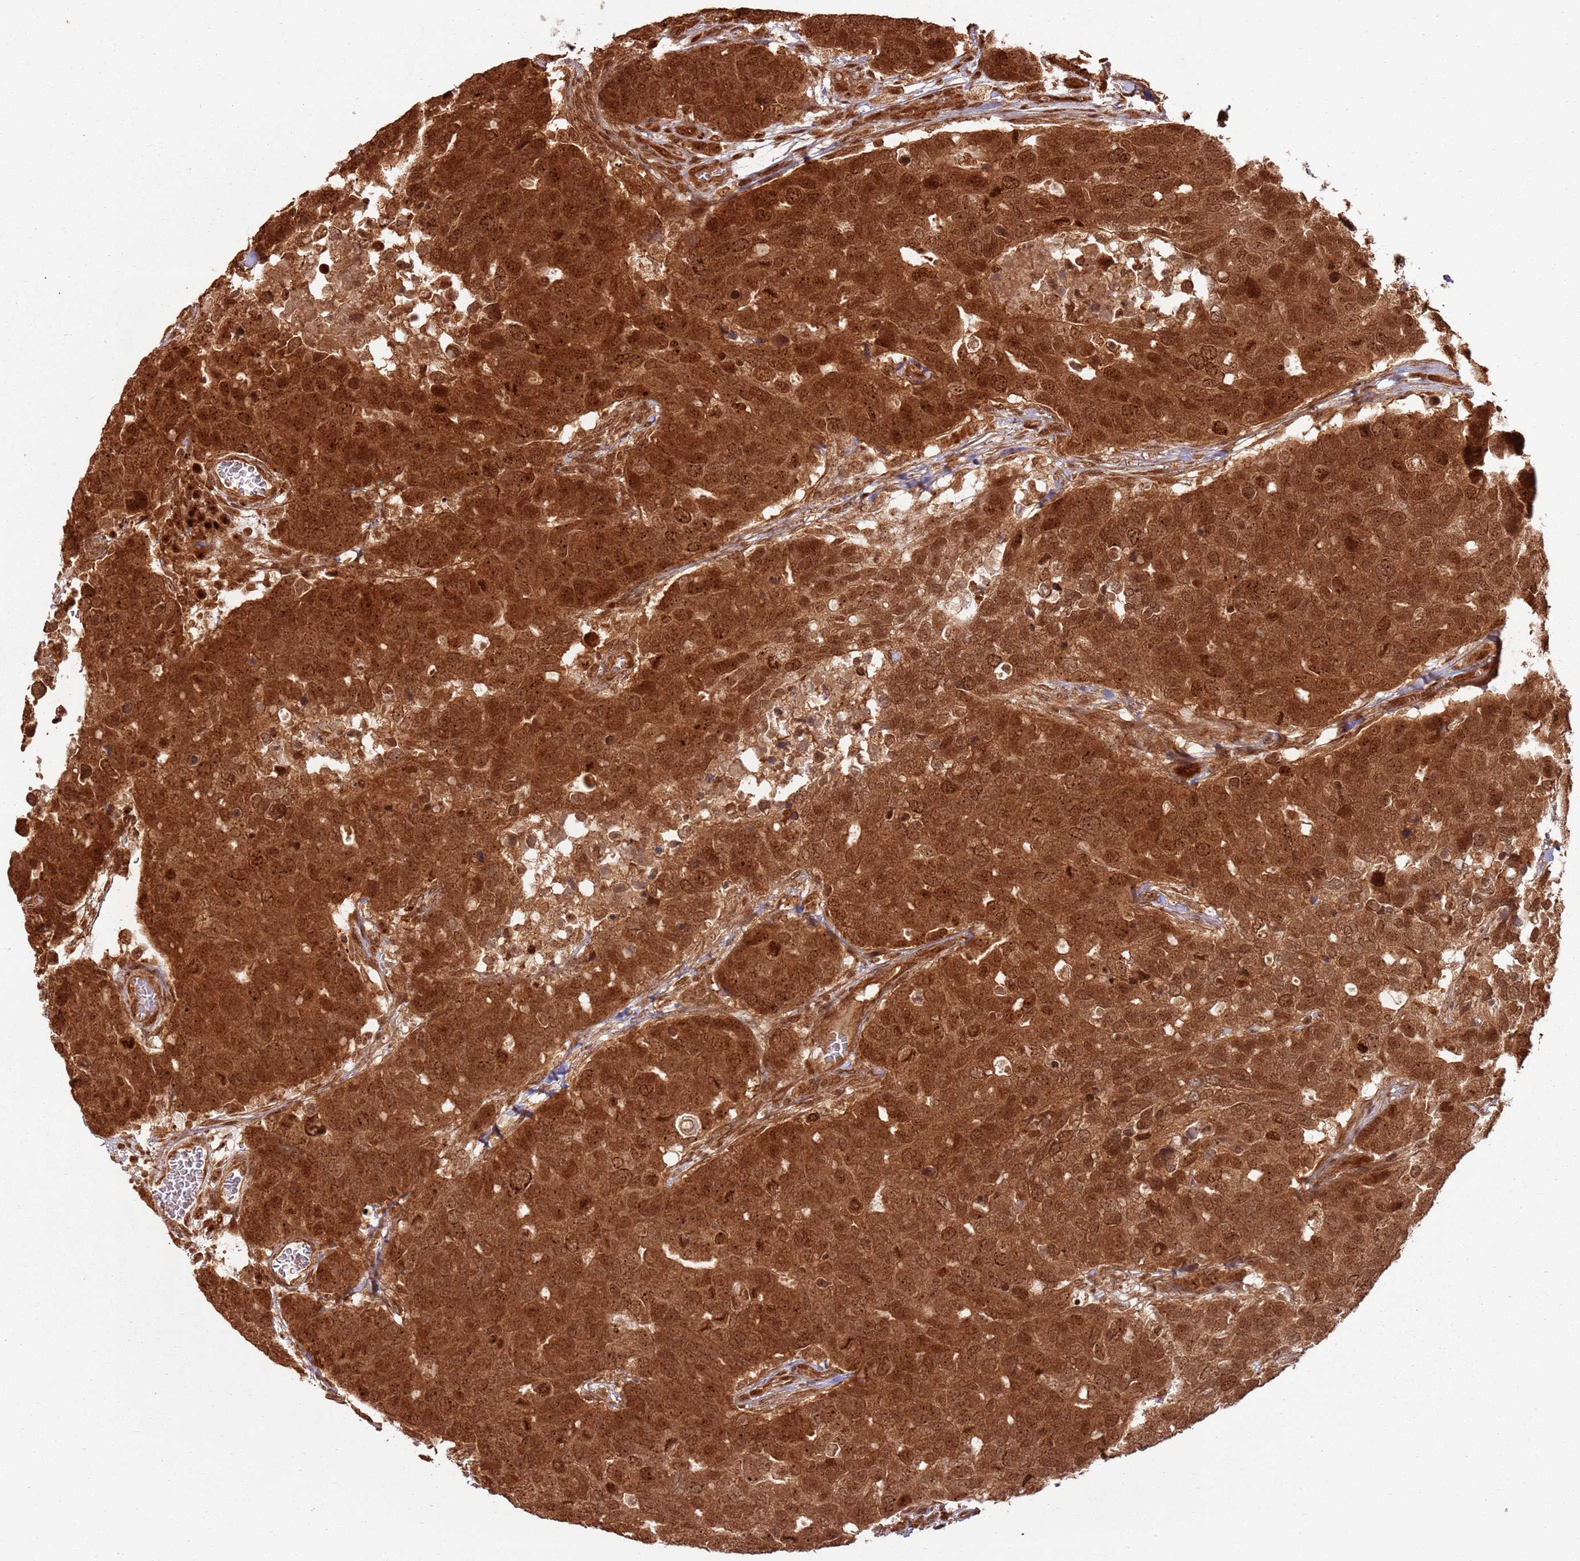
{"staining": {"intensity": "strong", "quantity": ">75%", "location": "cytoplasmic/membranous,nuclear"}, "tissue": "breast cancer", "cell_type": "Tumor cells", "image_type": "cancer", "snomed": [{"axis": "morphology", "description": "Duct carcinoma"}, {"axis": "topography", "description": "Breast"}], "caption": "Protein analysis of intraductal carcinoma (breast) tissue demonstrates strong cytoplasmic/membranous and nuclear expression in about >75% of tumor cells.", "gene": "TBC1D13", "patient": {"sex": "female", "age": 83}}